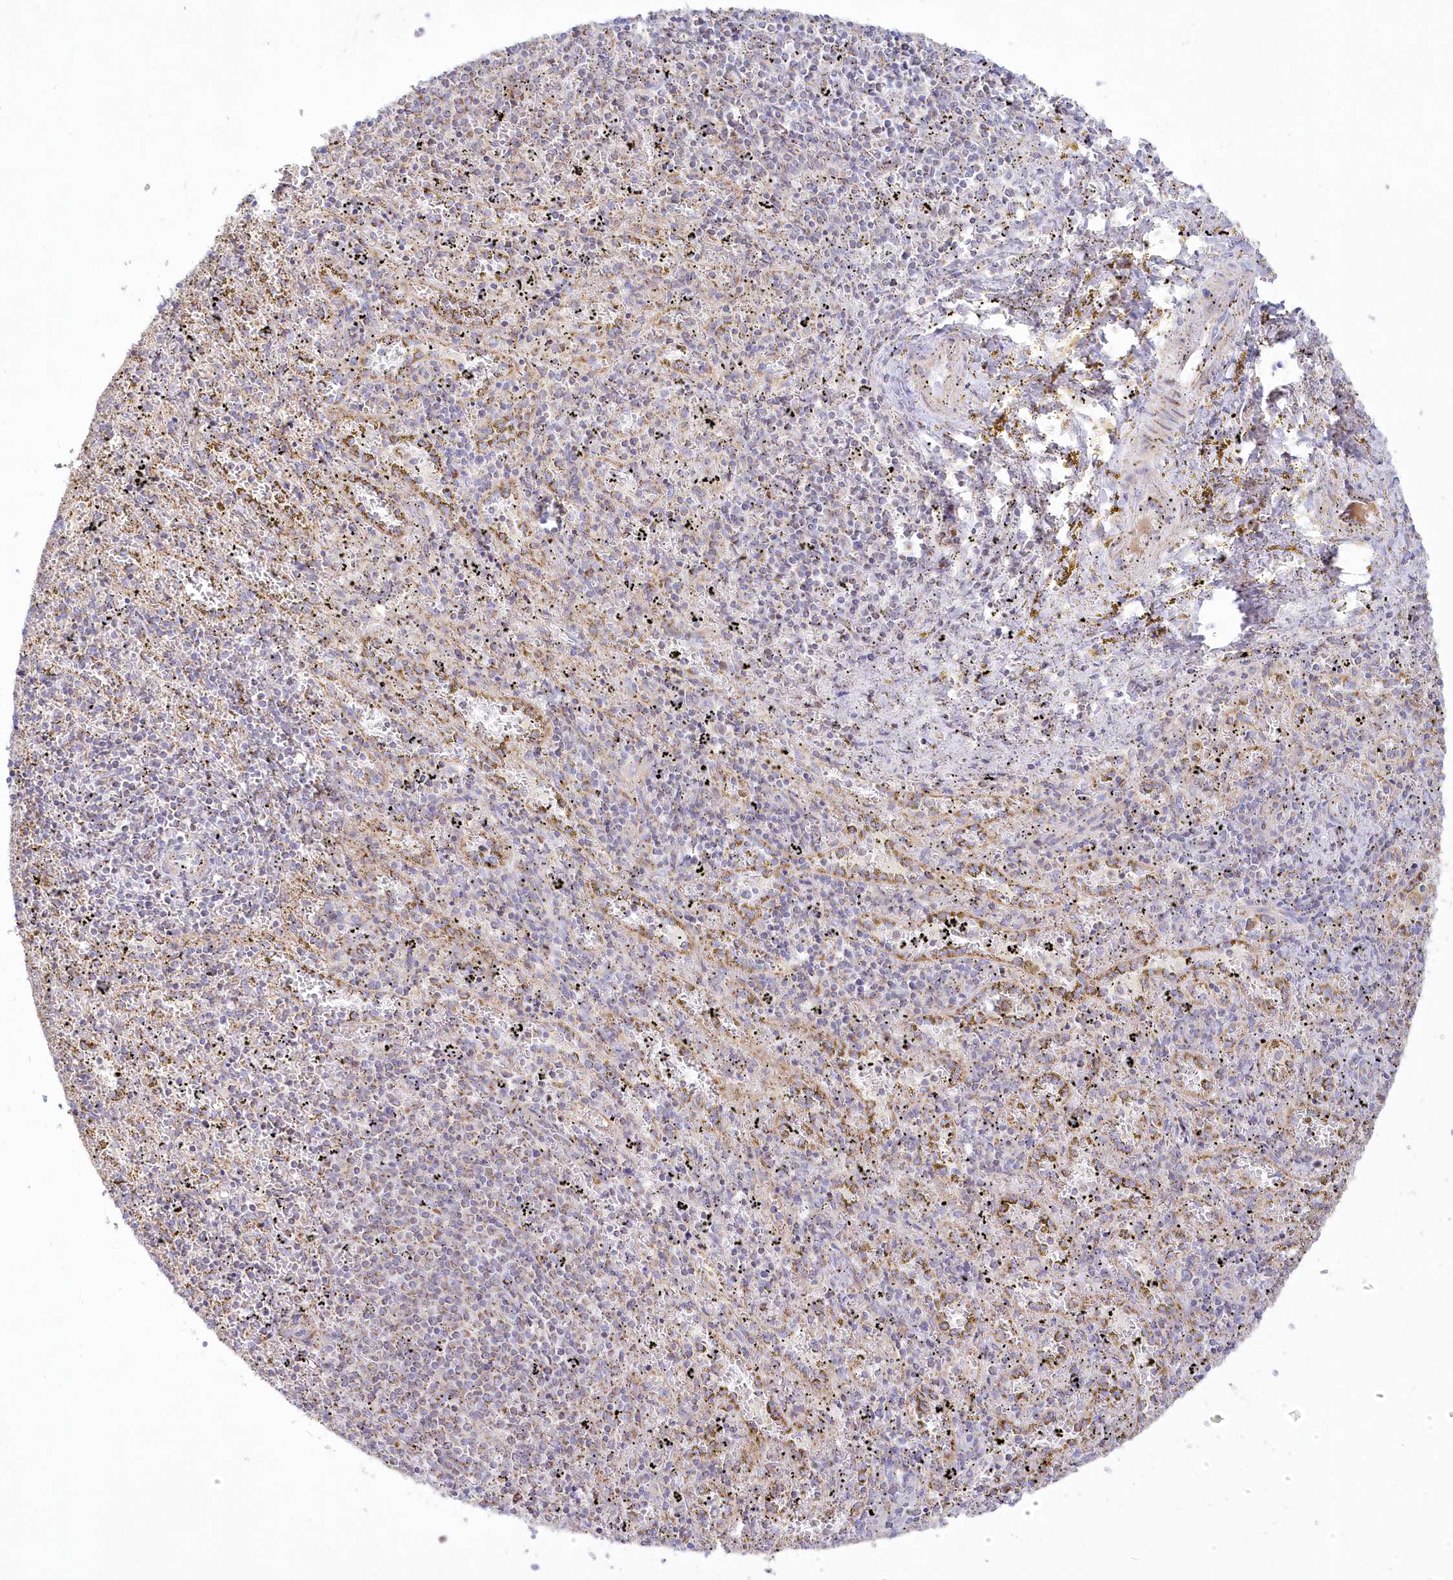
{"staining": {"intensity": "negative", "quantity": "none", "location": "none"}, "tissue": "spleen", "cell_type": "Cells in red pulp", "image_type": "normal", "snomed": [{"axis": "morphology", "description": "Normal tissue, NOS"}, {"axis": "topography", "description": "Spleen"}], "caption": "An image of human spleen is negative for staining in cells in red pulp. Brightfield microscopy of IHC stained with DAB (brown) and hematoxylin (blue), captured at high magnification.", "gene": "TBC1D14", "patient": {"sex": "male", "age": 11}}